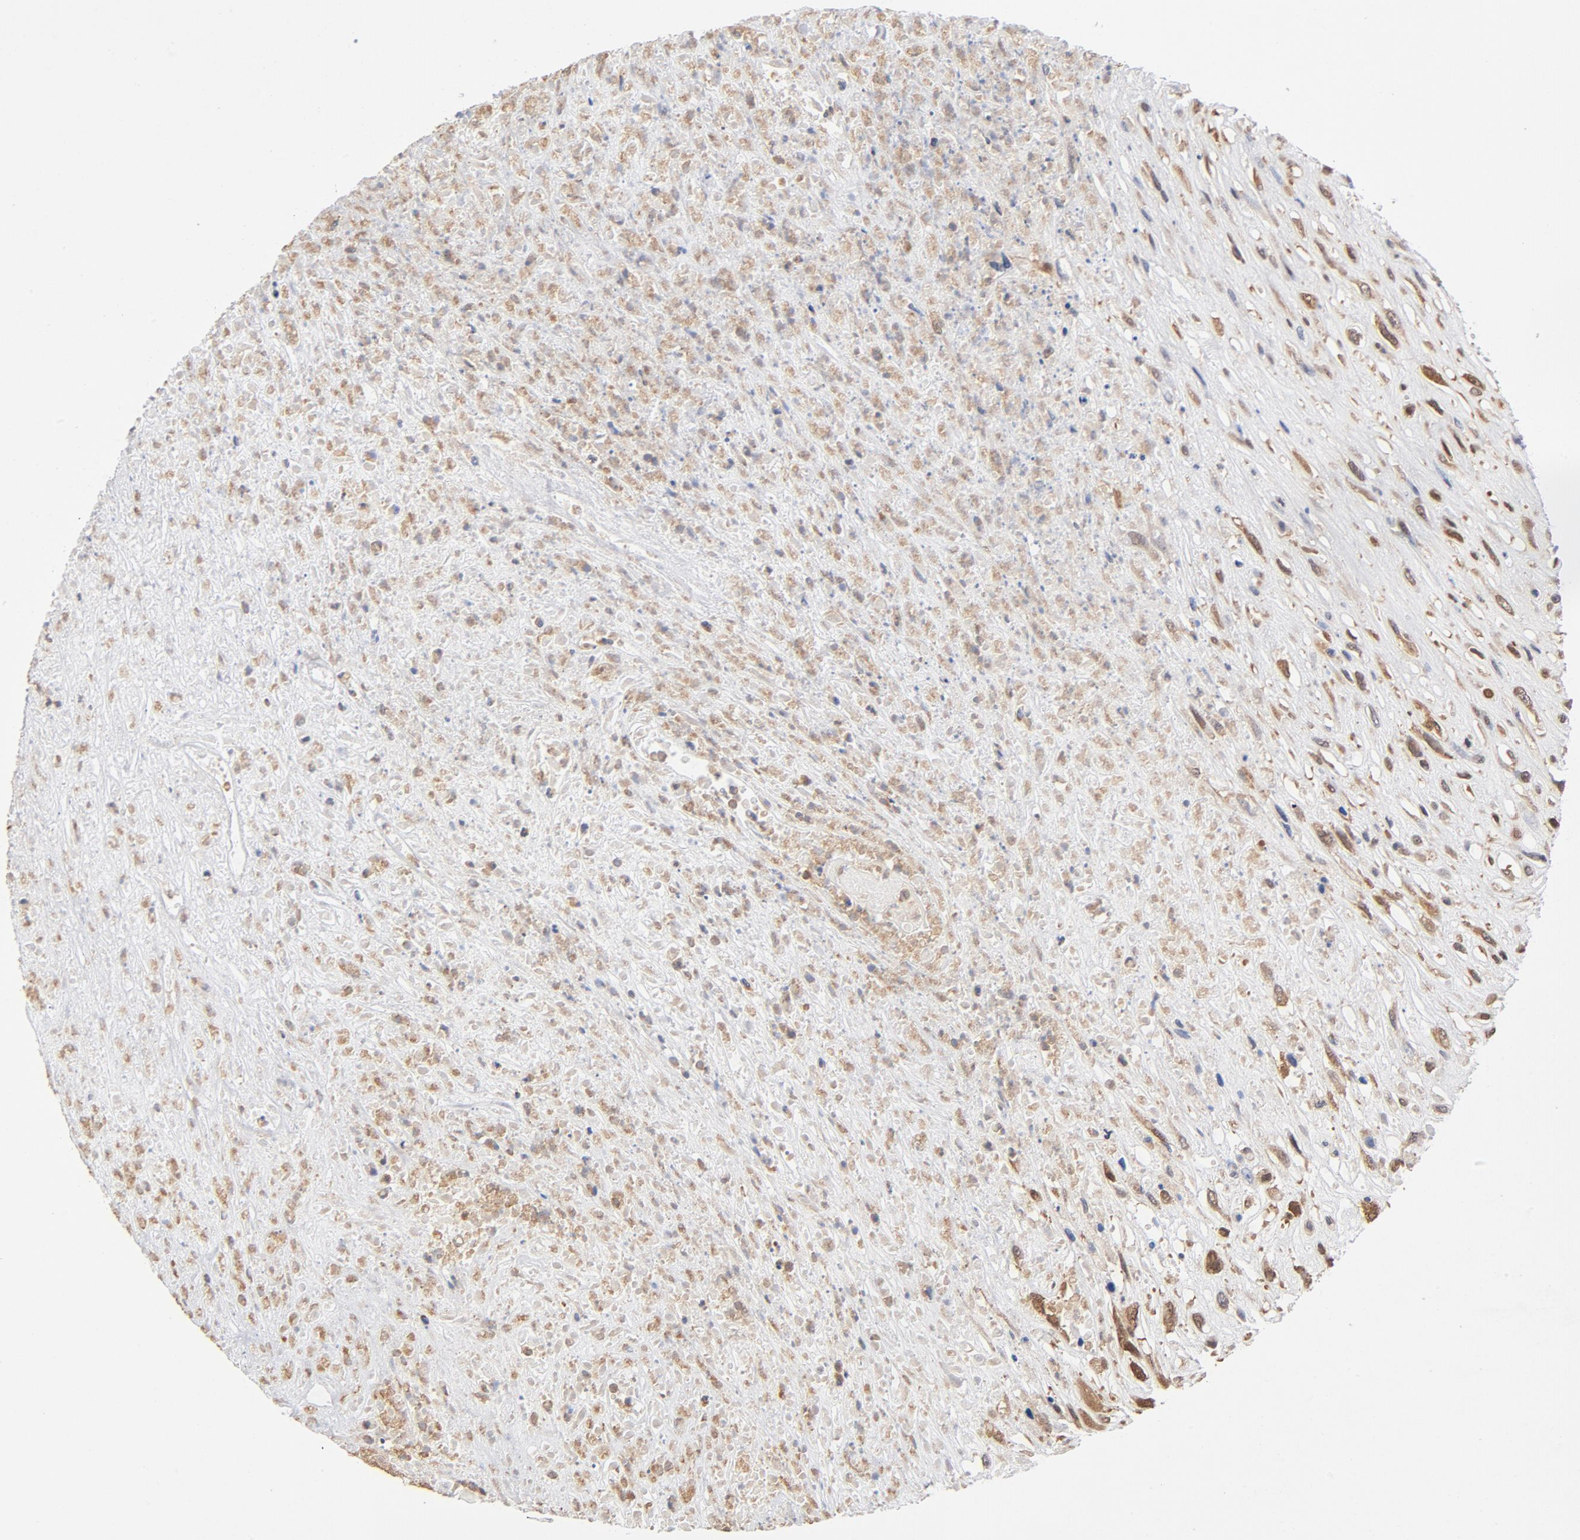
{"staining": {"intensity": "negative", "quantity": "none", "location": "none"}, "tissue": "head and neck cancer", "cell_type": "Tumor cells", "image_type": "cancer", "snomed": [{"axis": "morphology", "description": "Necrosis, NOS"}, {"axis": "morphology", "description": "Neoplasm, malignant, NOS"}, {"axis": "topography", "description": "Salivary gland"}, {"axis": "topography", "description": "Head-Neck"}], "caption": "Micrograph shows no protein staining in tumor cells of head and neck cancer (neoplasm (malignant)) tissue. (Stains: DAB immunohistochemistry (IHC) with hematoxylin counter stain, Microscopy: brightfield microscopy at high magnification).", "gene": "ASMTL", "patient": {"sex": "male", "age": 43}}